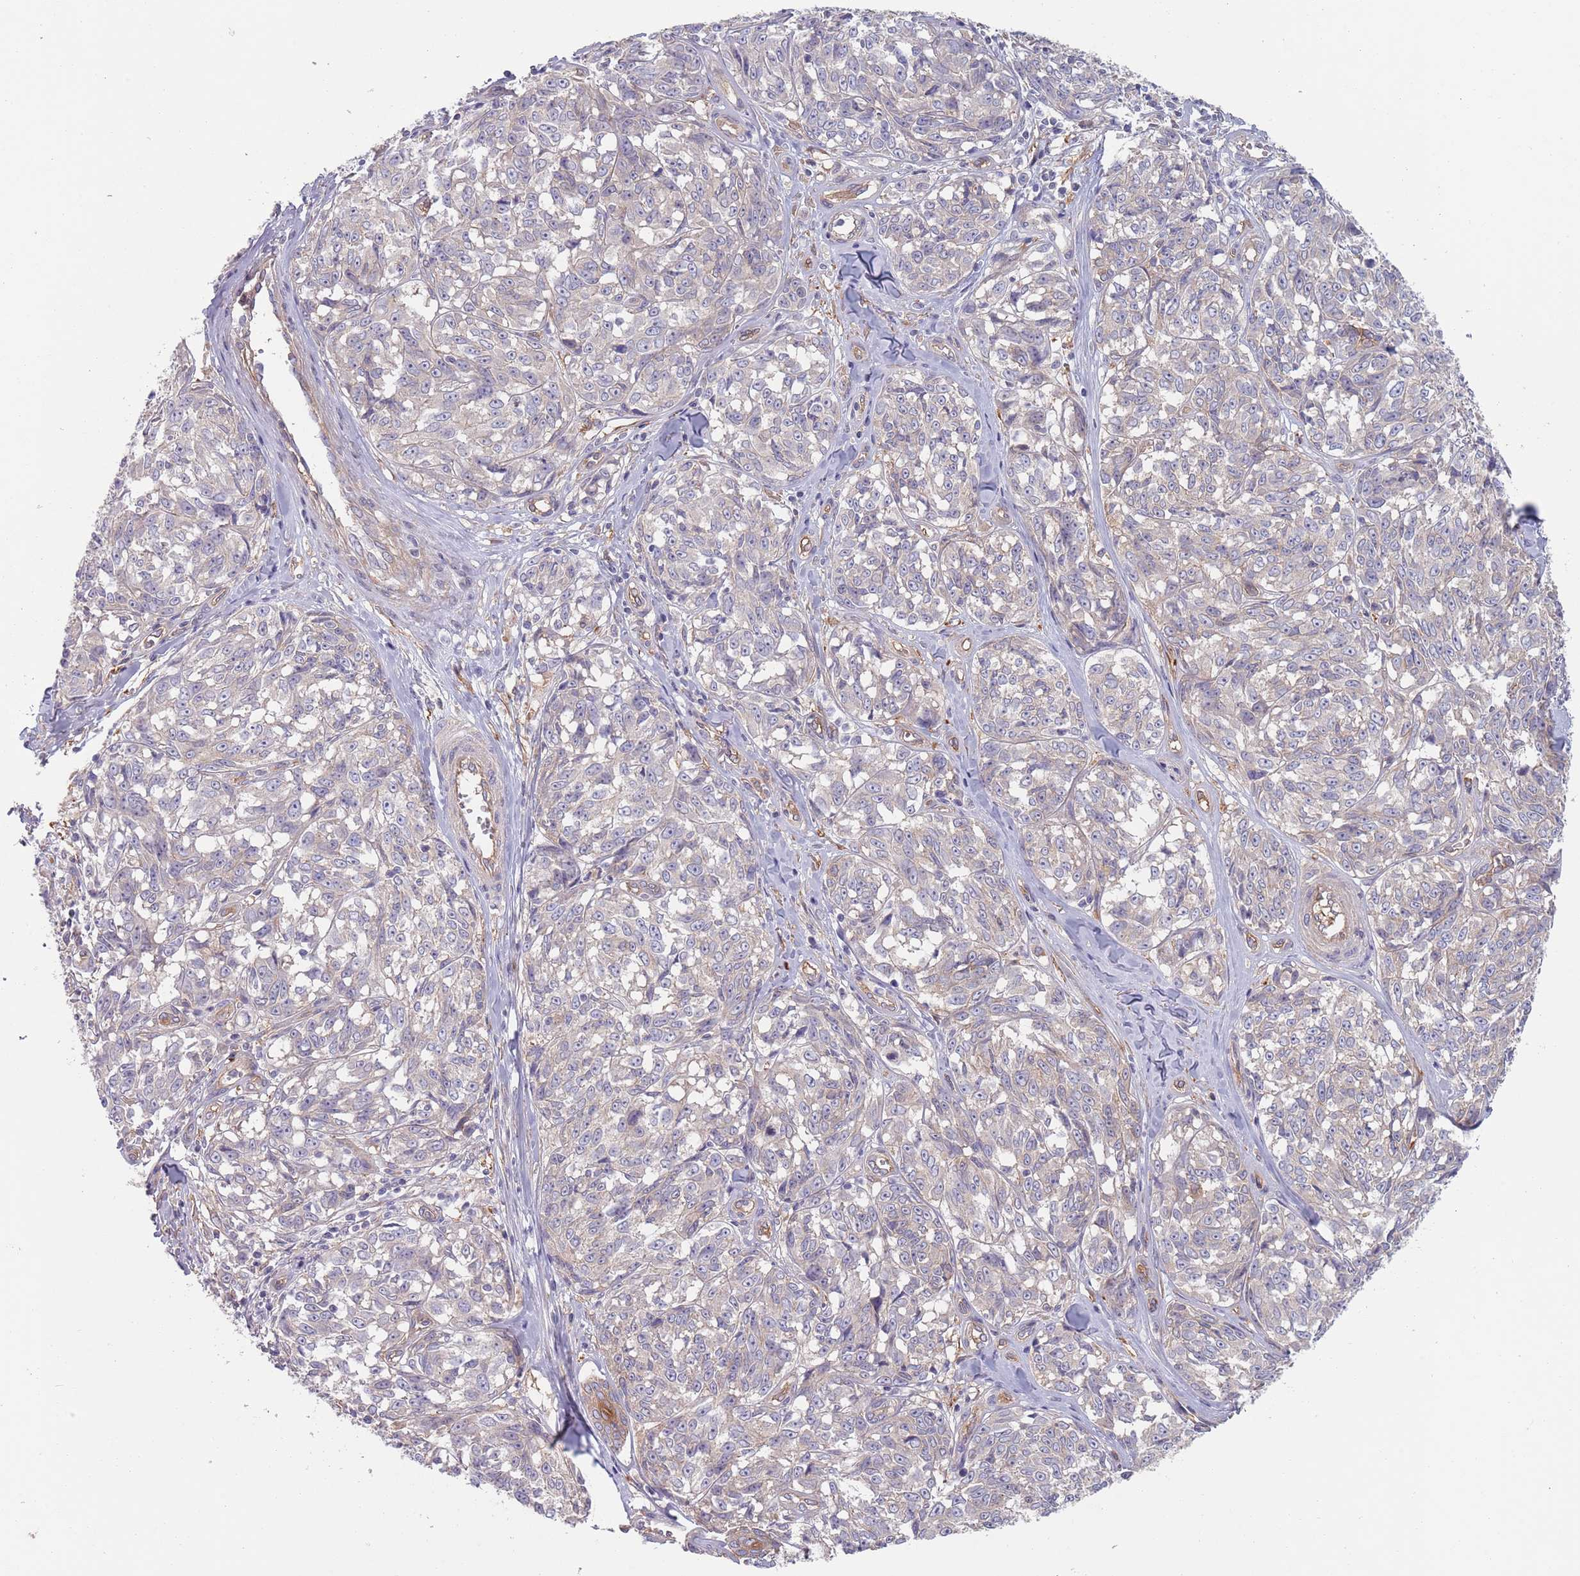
{"staining": {"intensity": "negative", "quantity": "none", "location": "none"}, "tissue": "melanoma", "cell_type": "Tumor cells", "image_type": "cancer", "snomed": [{"axis": "morphology", "description": "Normal tissue, NOS"}, {"axis": "morphology", "description": "Malignant melanoma, NOS"}, {"axis": "topography", "description": "Skin"}], "caption": "The IHC photomicrograph has no significant staining in tumor cells of melanoma tissue.", "gene": "APPL2", "patient": {"sex": "female", "age": 64}}